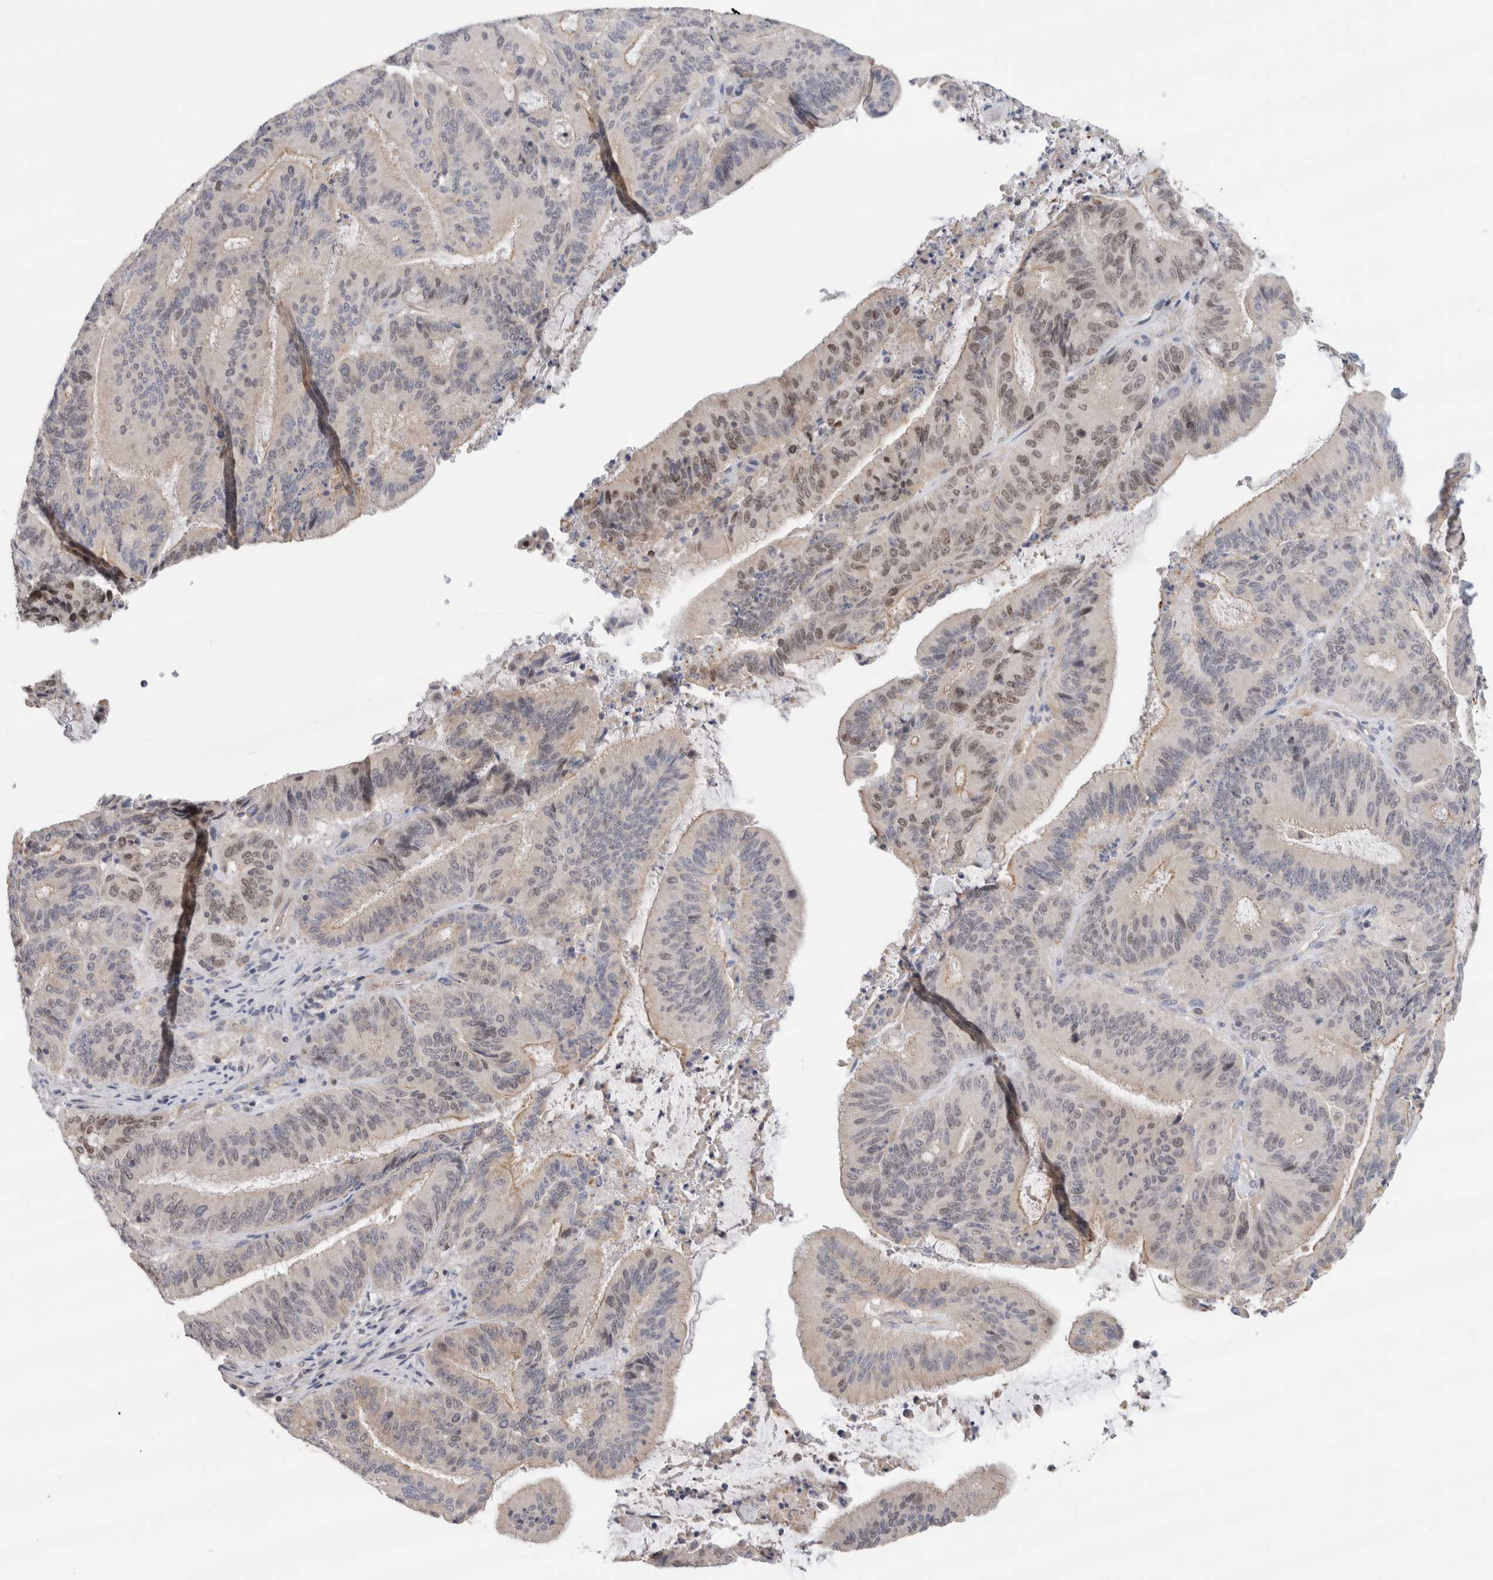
{"staining": {"intensity": "moderate", "quantity": "<25%", "location": "nuclear"}, "tissue": "liver cancer", "cell_type": "Tumor cells", "image_type": "cancer", "snomed": [{"axis": "morphology", "description": "Normal tissue, NOS"}, {"axis": "morphology", "description": "Cholangiocarcinoma"}, {"axis": "topography", "description": "Liver"}, {"axis": "topography", "description": "Peripheral nerve tissue"}], "caption": "Immunohistochemical staining of liver cancer (cholangiocarcinoma) displays low levels of moderate nuclear protein staining in approximately <25% of tumor cells.", "gene": "SYTL5", "patient": {"sex": "female", "age": 73}}